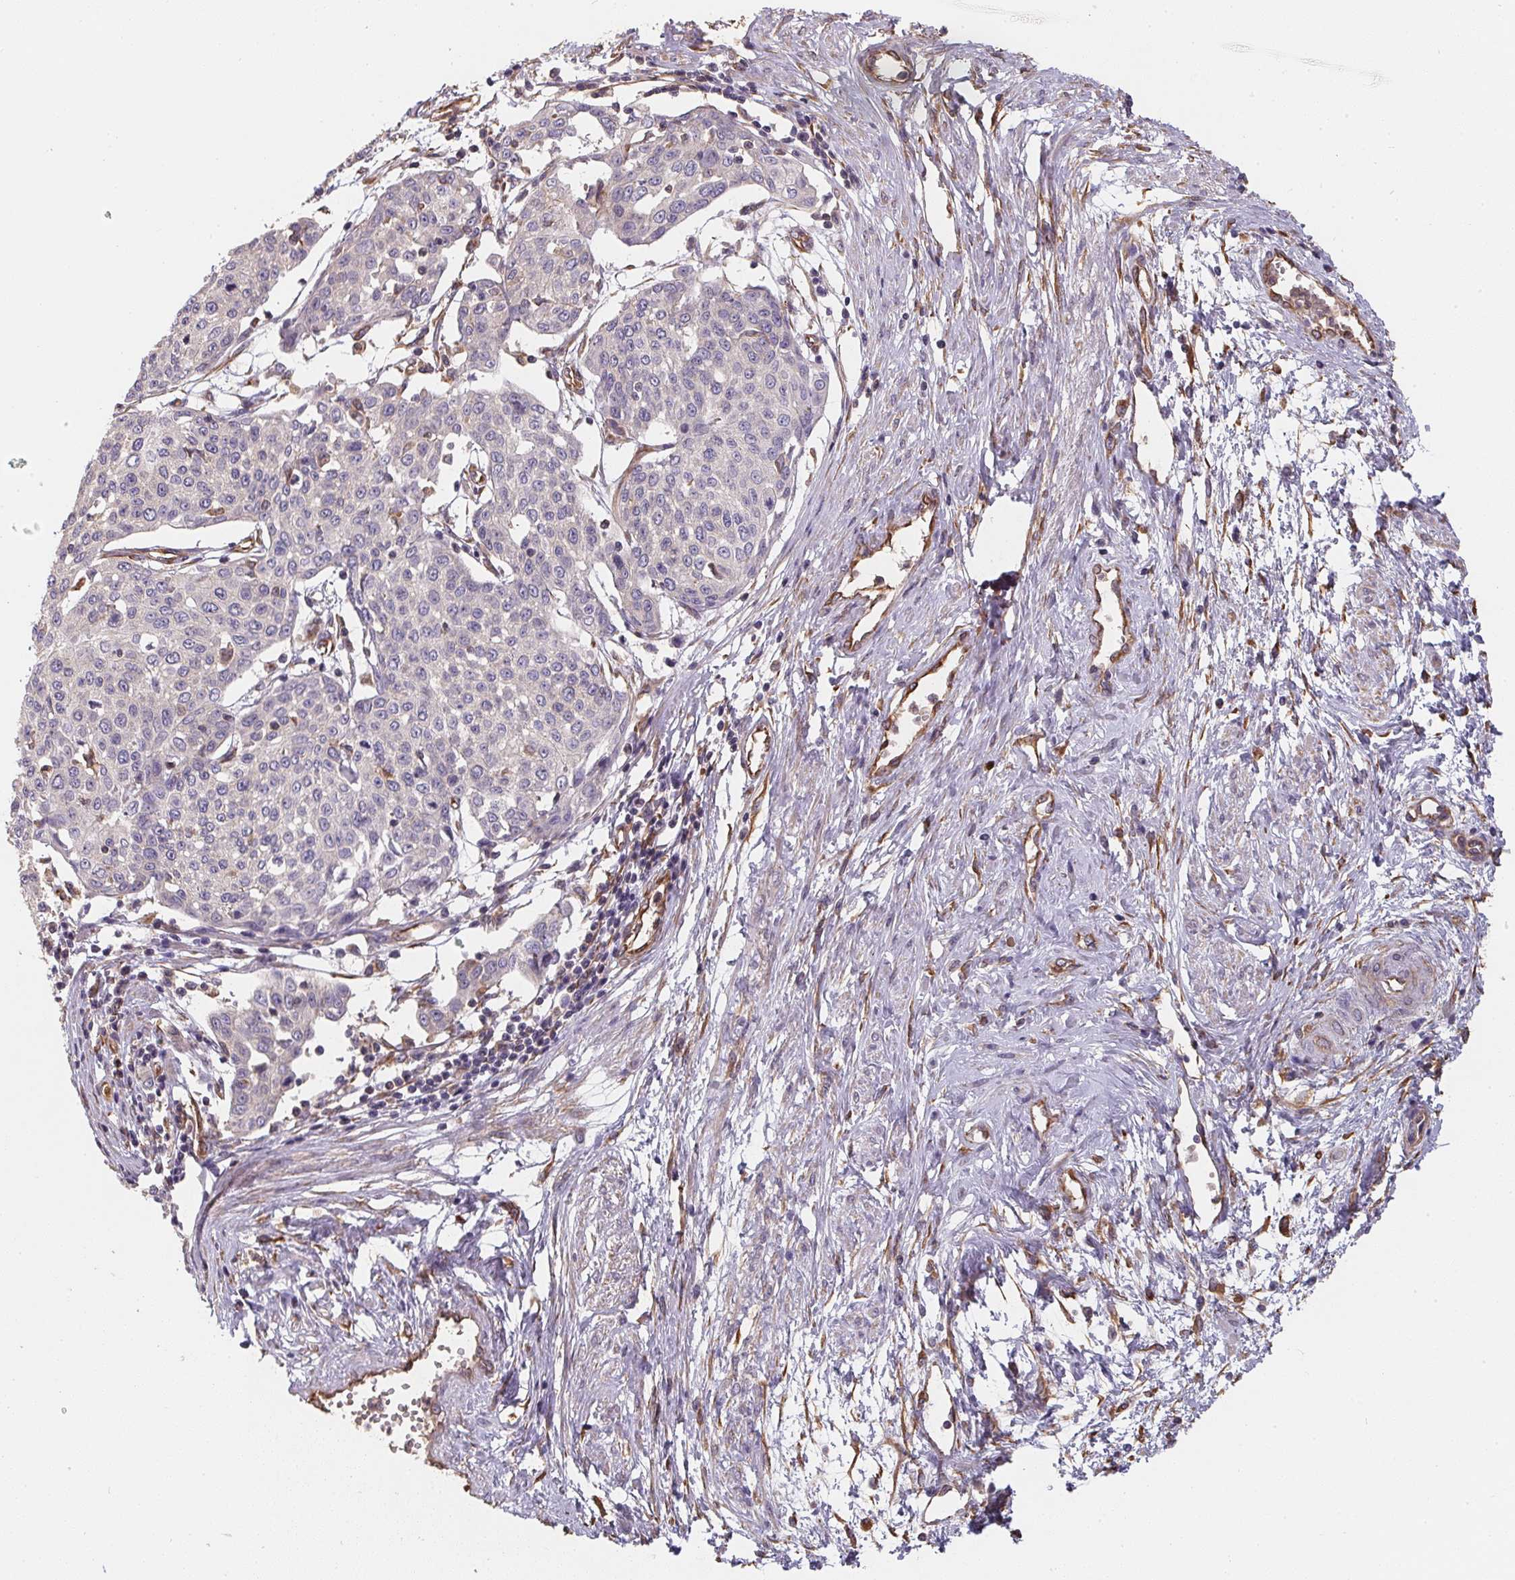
{"staining": {"intensity": "negative", "quantity": "none", "location": "none"}, "tissue": "cervical cancer", "cell_type": "Tumor cells", "image_type": "cancer", "snomed": [{"axis": "morphology", "description": "Squamous cell carcinoma, NOS"}, {"axis": "topography", "description": "Cervix"}], "caption": "Image shows no protein expression in tumor cells of squamous cell carcinoma (cervical) tissue.", "gene": "TBKBP1", "patient": {"sex": "female", "age": 34}}